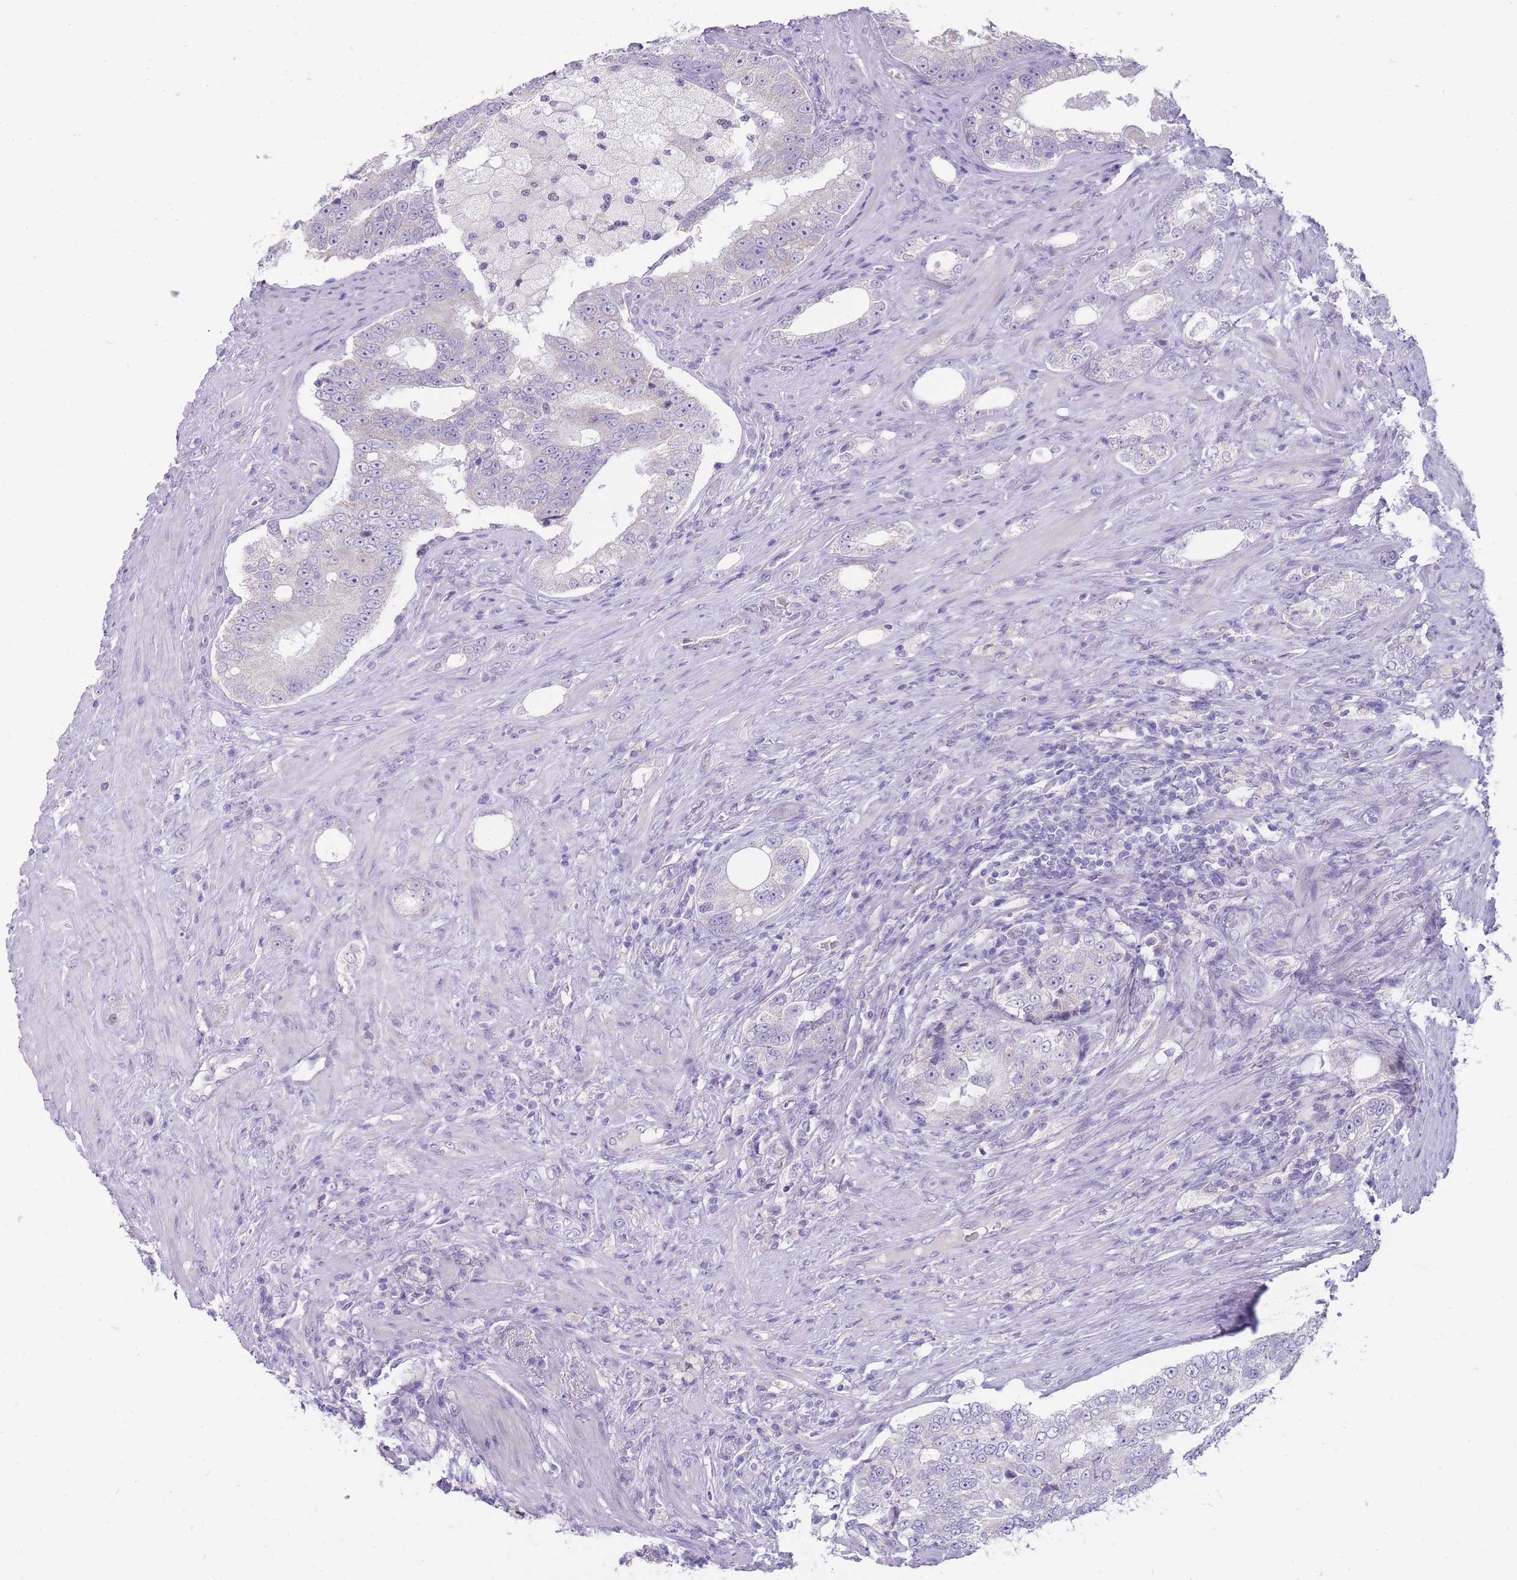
{"staining": {"intensity": "negative", "quantity": "none", "location": "none"}, "tissue": "prostate cancer", "cell_type": "Tumor cells", "image_type": "cancer", "snomed": [{"axis": "morphology", "description": "Adenocarcinoma, High grade"}, {"axis": "topography", "description": "Prostate"}], "caption": "Immunohistochemistry (IHC) of human prostate high-grade adenocarcinoma exhibits no staining in tumor cells. (DAB (3,3'-diaminobenzidine) IHC, high magnification).", "gene": "ERICH4", "patient": {"sex": "male", "age": 70}}